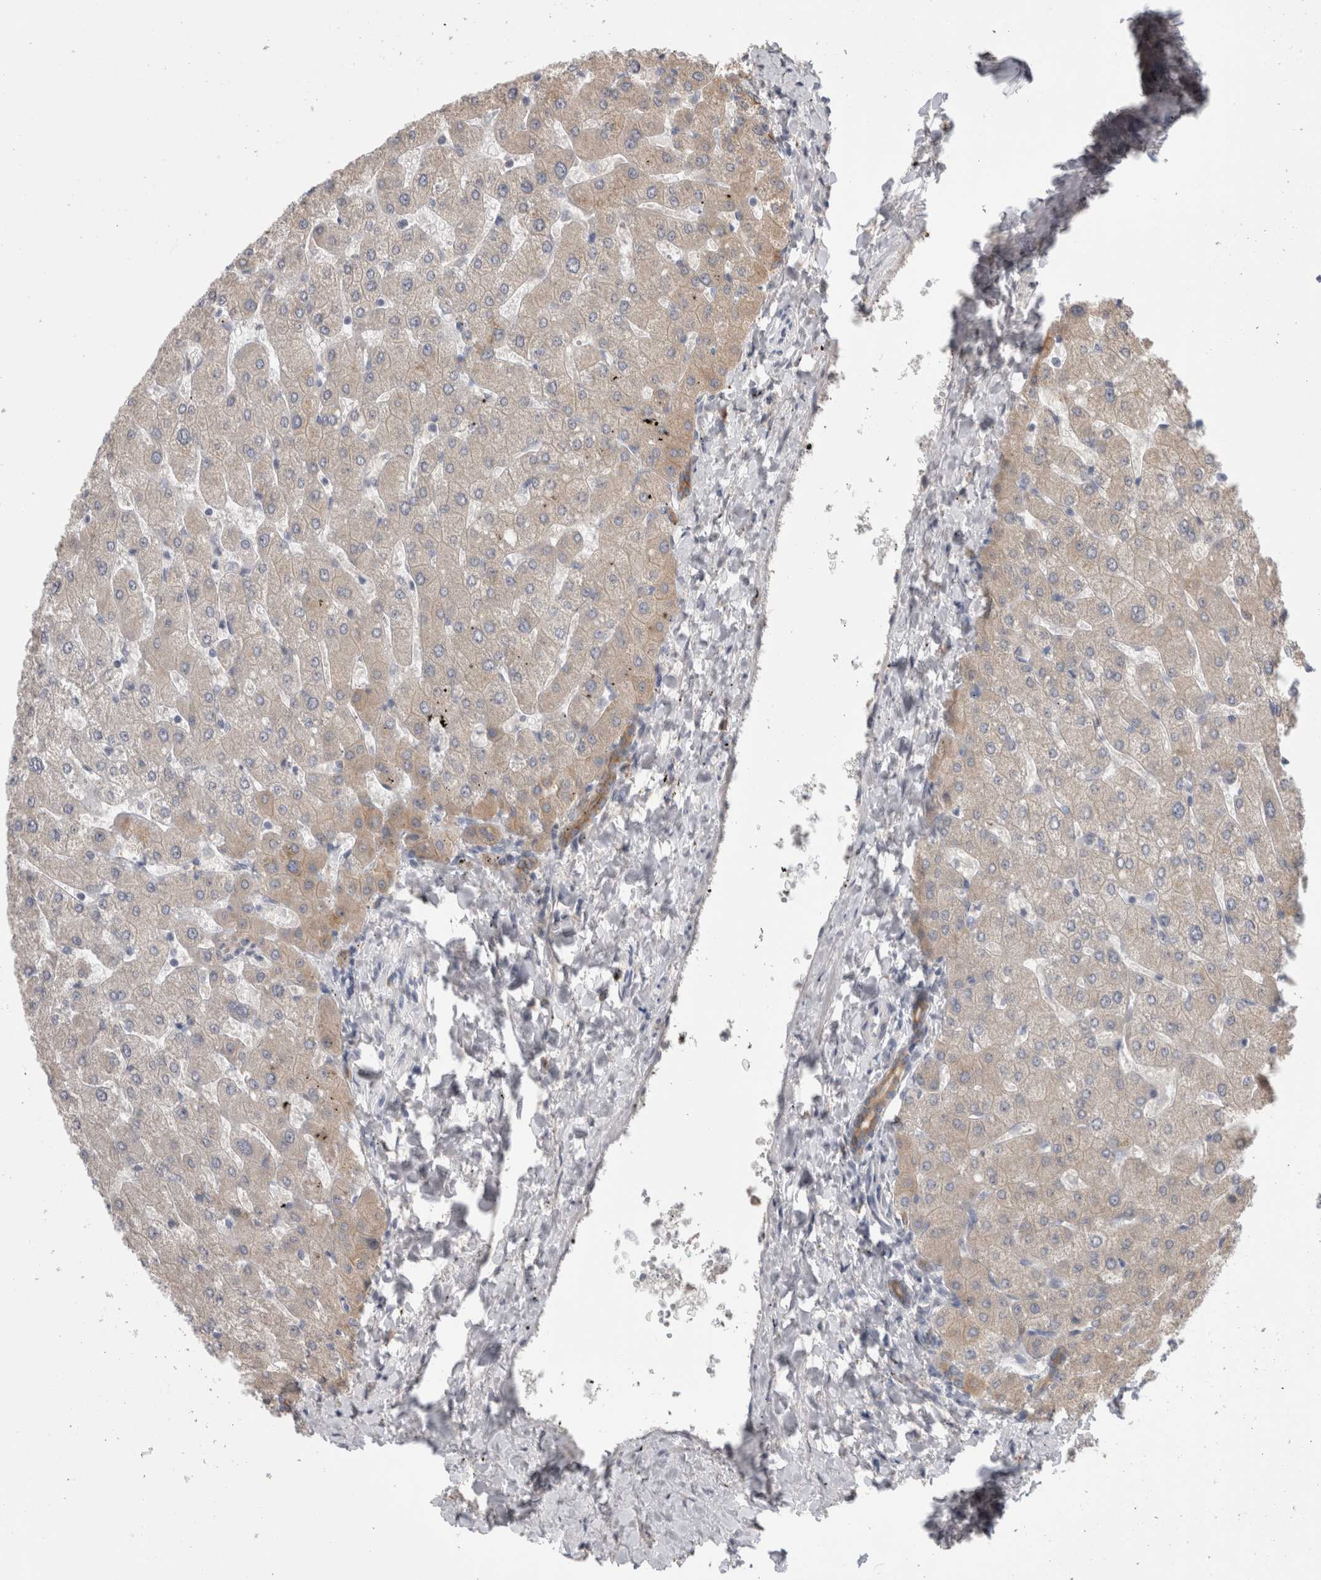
{"staining": {"intensity": "moderate", "quantity": ">75%", "location": "cytoplasmic/membranous"}, "tissue": "liver", "cell_type": "Cholangiocytes", "image_type": "normal", "snomed": [{"axis": "morphology", "description": "Normal tissue, NOS"}, {"axis": "topography", "description": "Liver"}], "caption": "Immunohistochemistry of unremarkable human liver demonstrates medium levels of moderate cytoplasmic/membranous positivity in approximately >75% of cholangiocytes.", "gene": "SMAP2", "patient": {"sex": "male", "age": 55}}